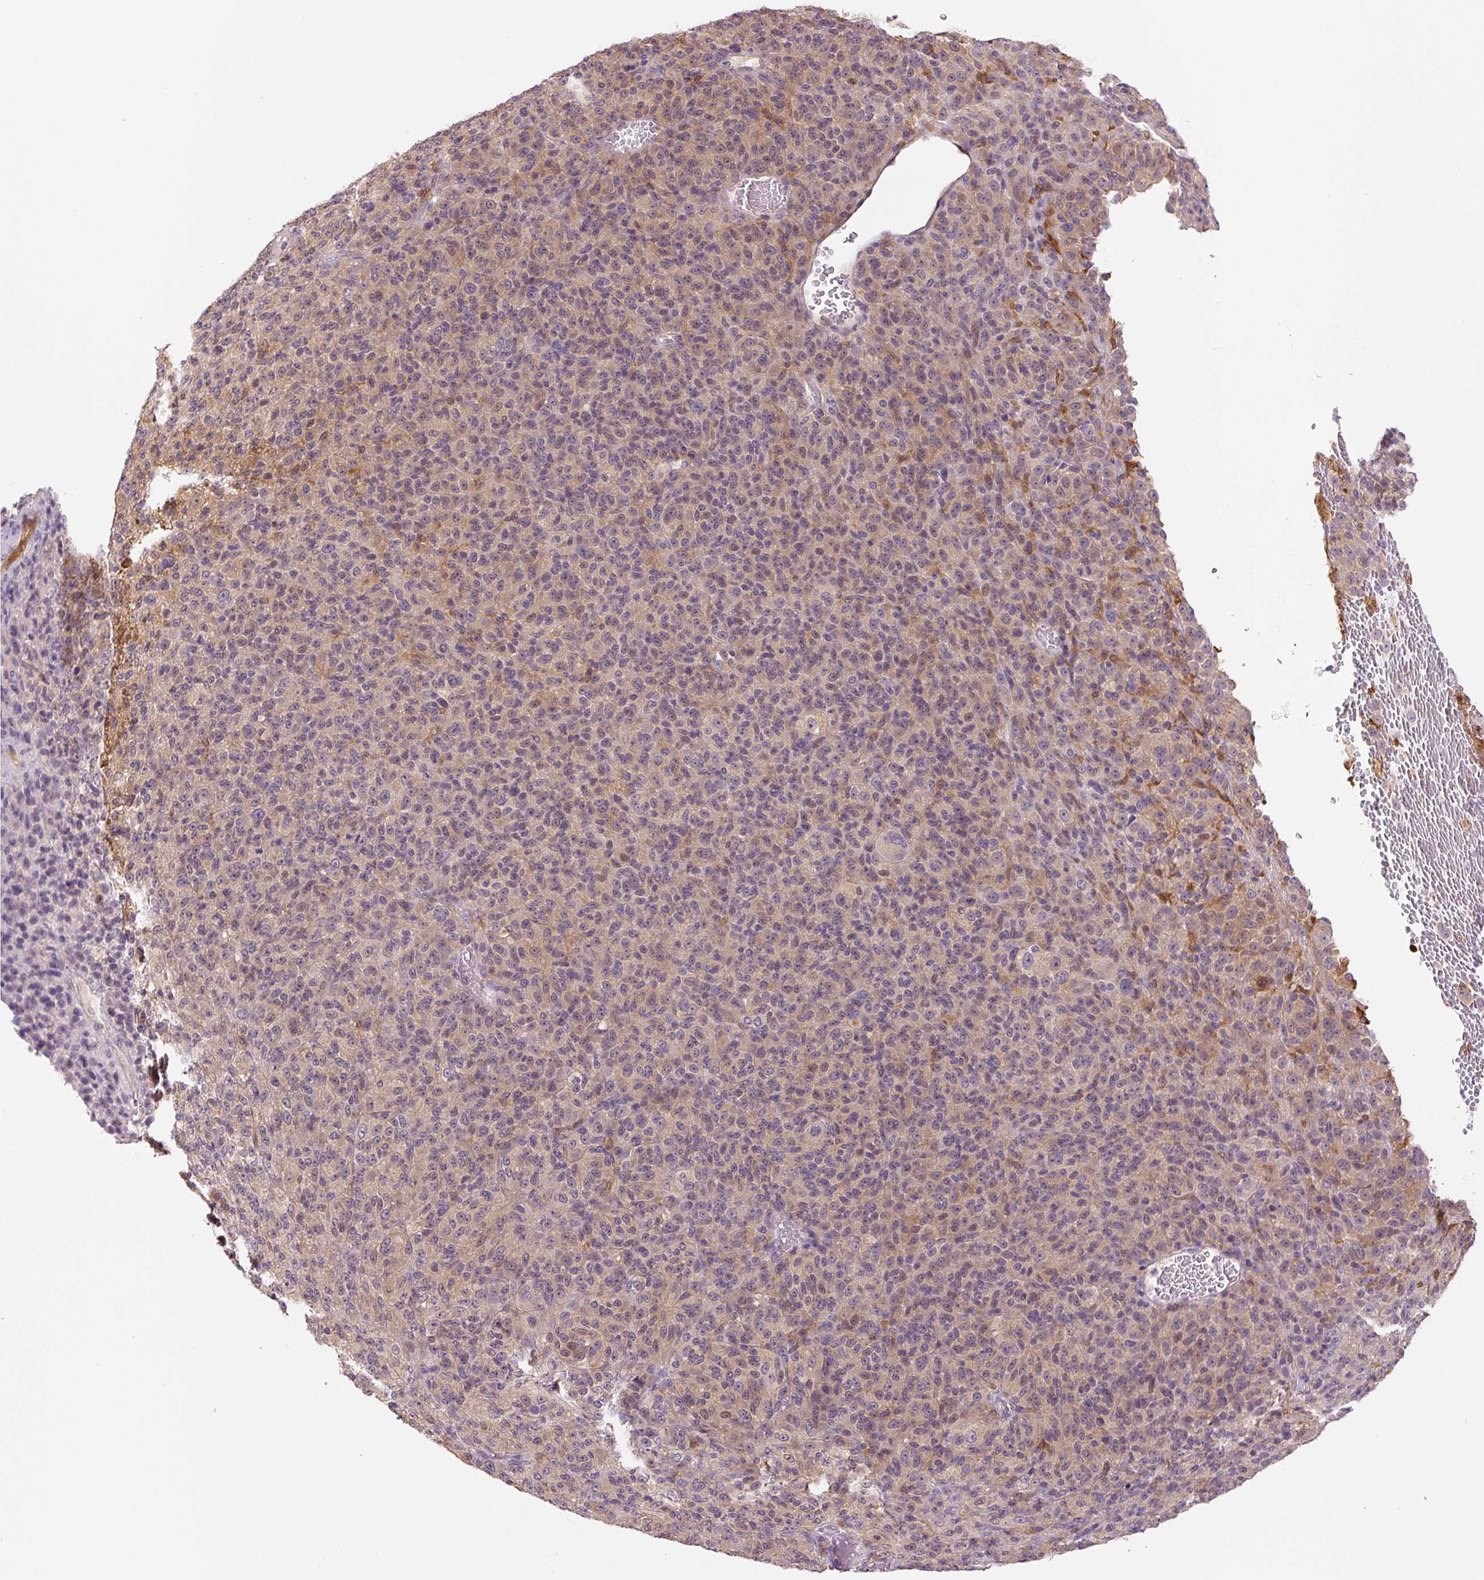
{"staining": {"intensity": "weak", "quantity": "25%-75%", "location": "cytoplasmic/membranous"}, "tissue": "melanoma", "cell_type": "Tumor cells", "image_type": "cancer", "snomed": [{"axis": "morphology", "description": "Malignant melanoma, Metastatic site"}, {"axis": "topography", "description": "Brain"}], "caption": "Protein staining demonstrates weak cytoplasmic/membranous staining in about 25%-75% of tumor cells in malignant melanoma (metastatic site).", "gene": "SPSB2", "patient": {"sex": "female", "age": 56}}